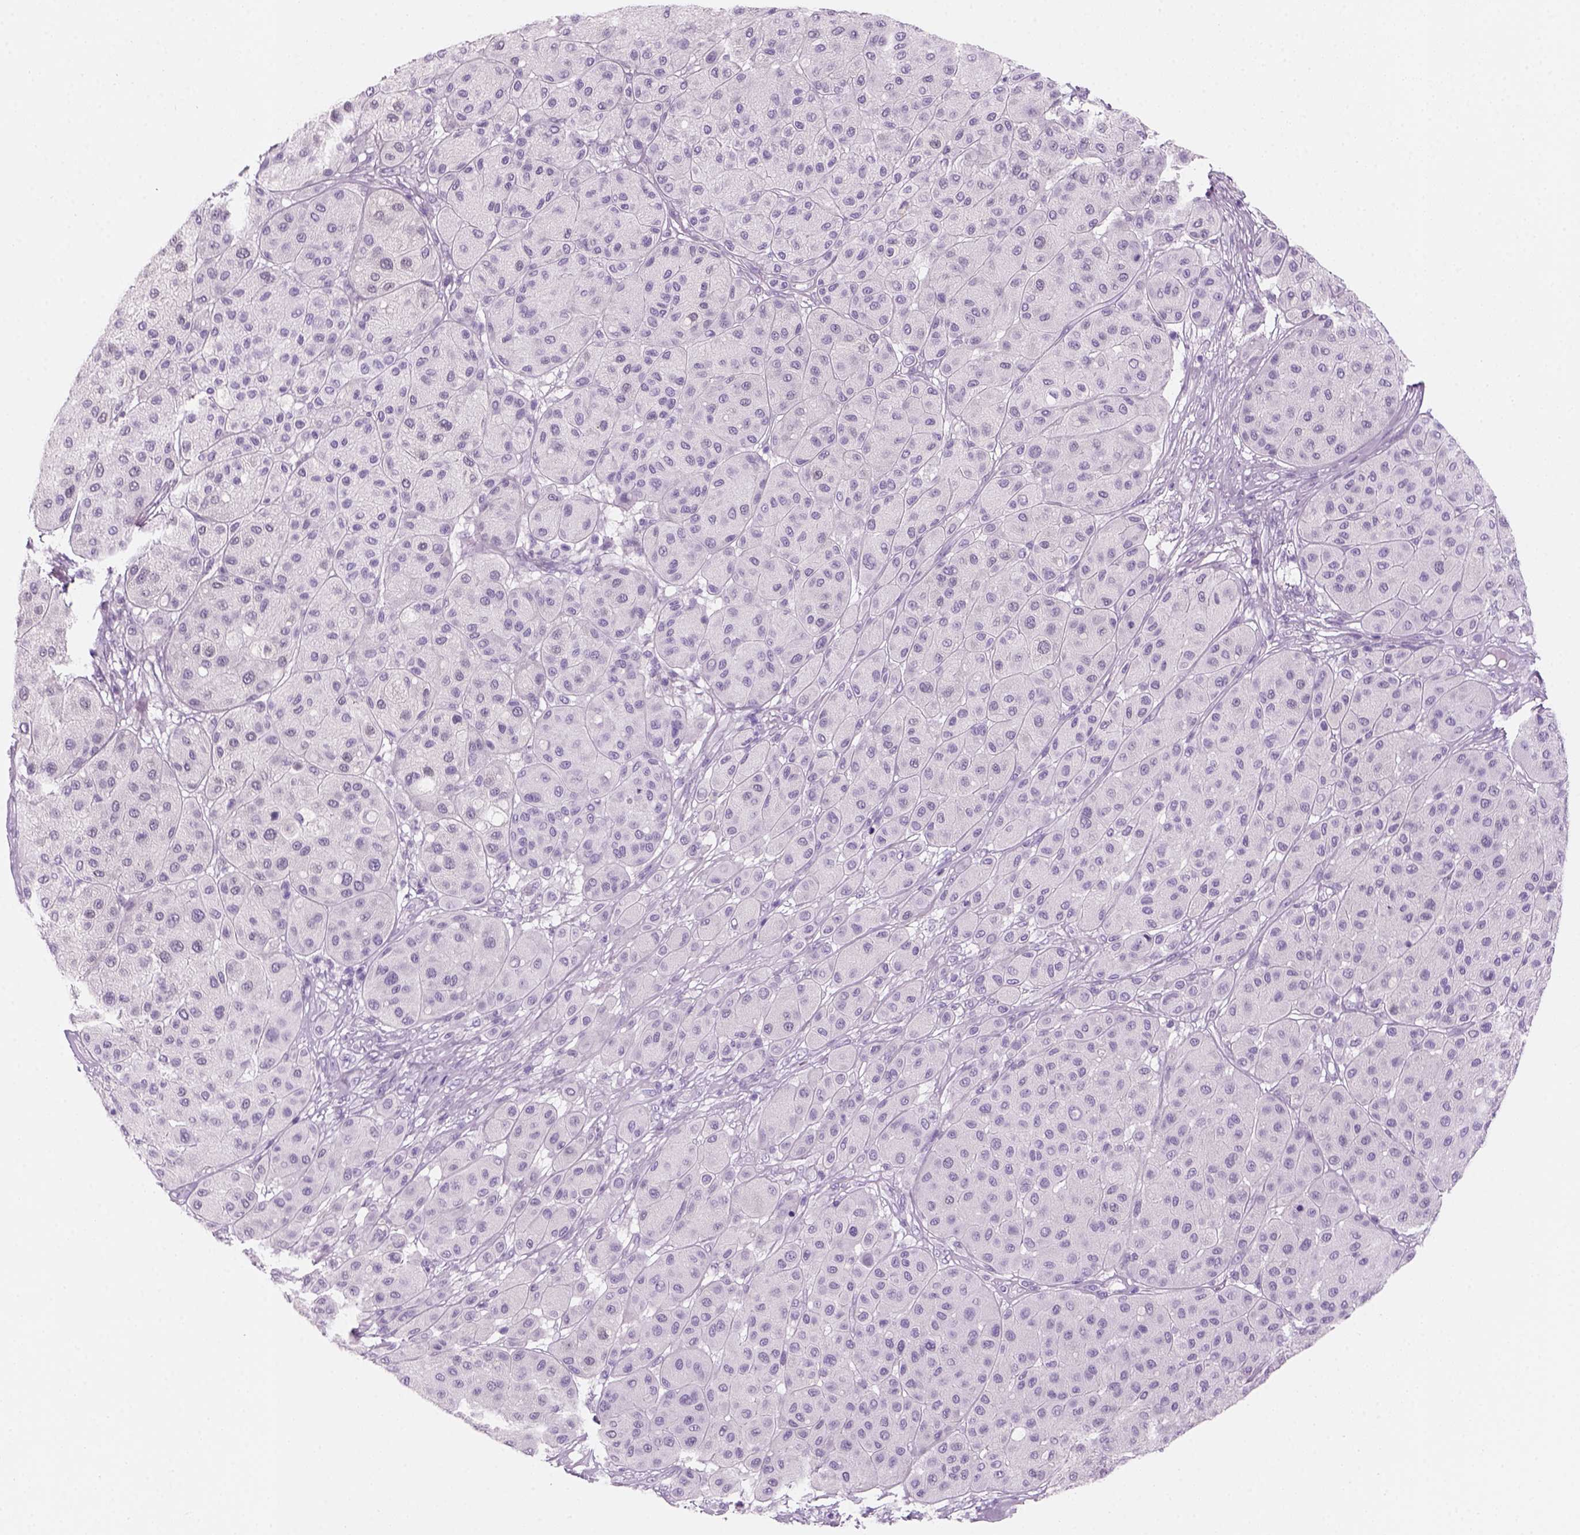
{"staining": {"intensity": "negative", "quantity": "none", "location": "none"}, "tissue": "melanoma", "cell_type": "Tumor cells", "image_type": "cancer", "snomed": [{"axis": "morphology", "description": "Malignant melanoma, Metastatic site"}, {"axis": "topography", "description": "Smooth muscle"}], "caption": "The immunohistochemistry (IHC) image has no significant expression in tumor cells of malignant melanoma (metastatic site) tissue. (DAB IHC visualized using brightfield microscopy, high magnification).", "gene": "KRTAP11-1", "patient": {"sex": "male", "age": 41}}